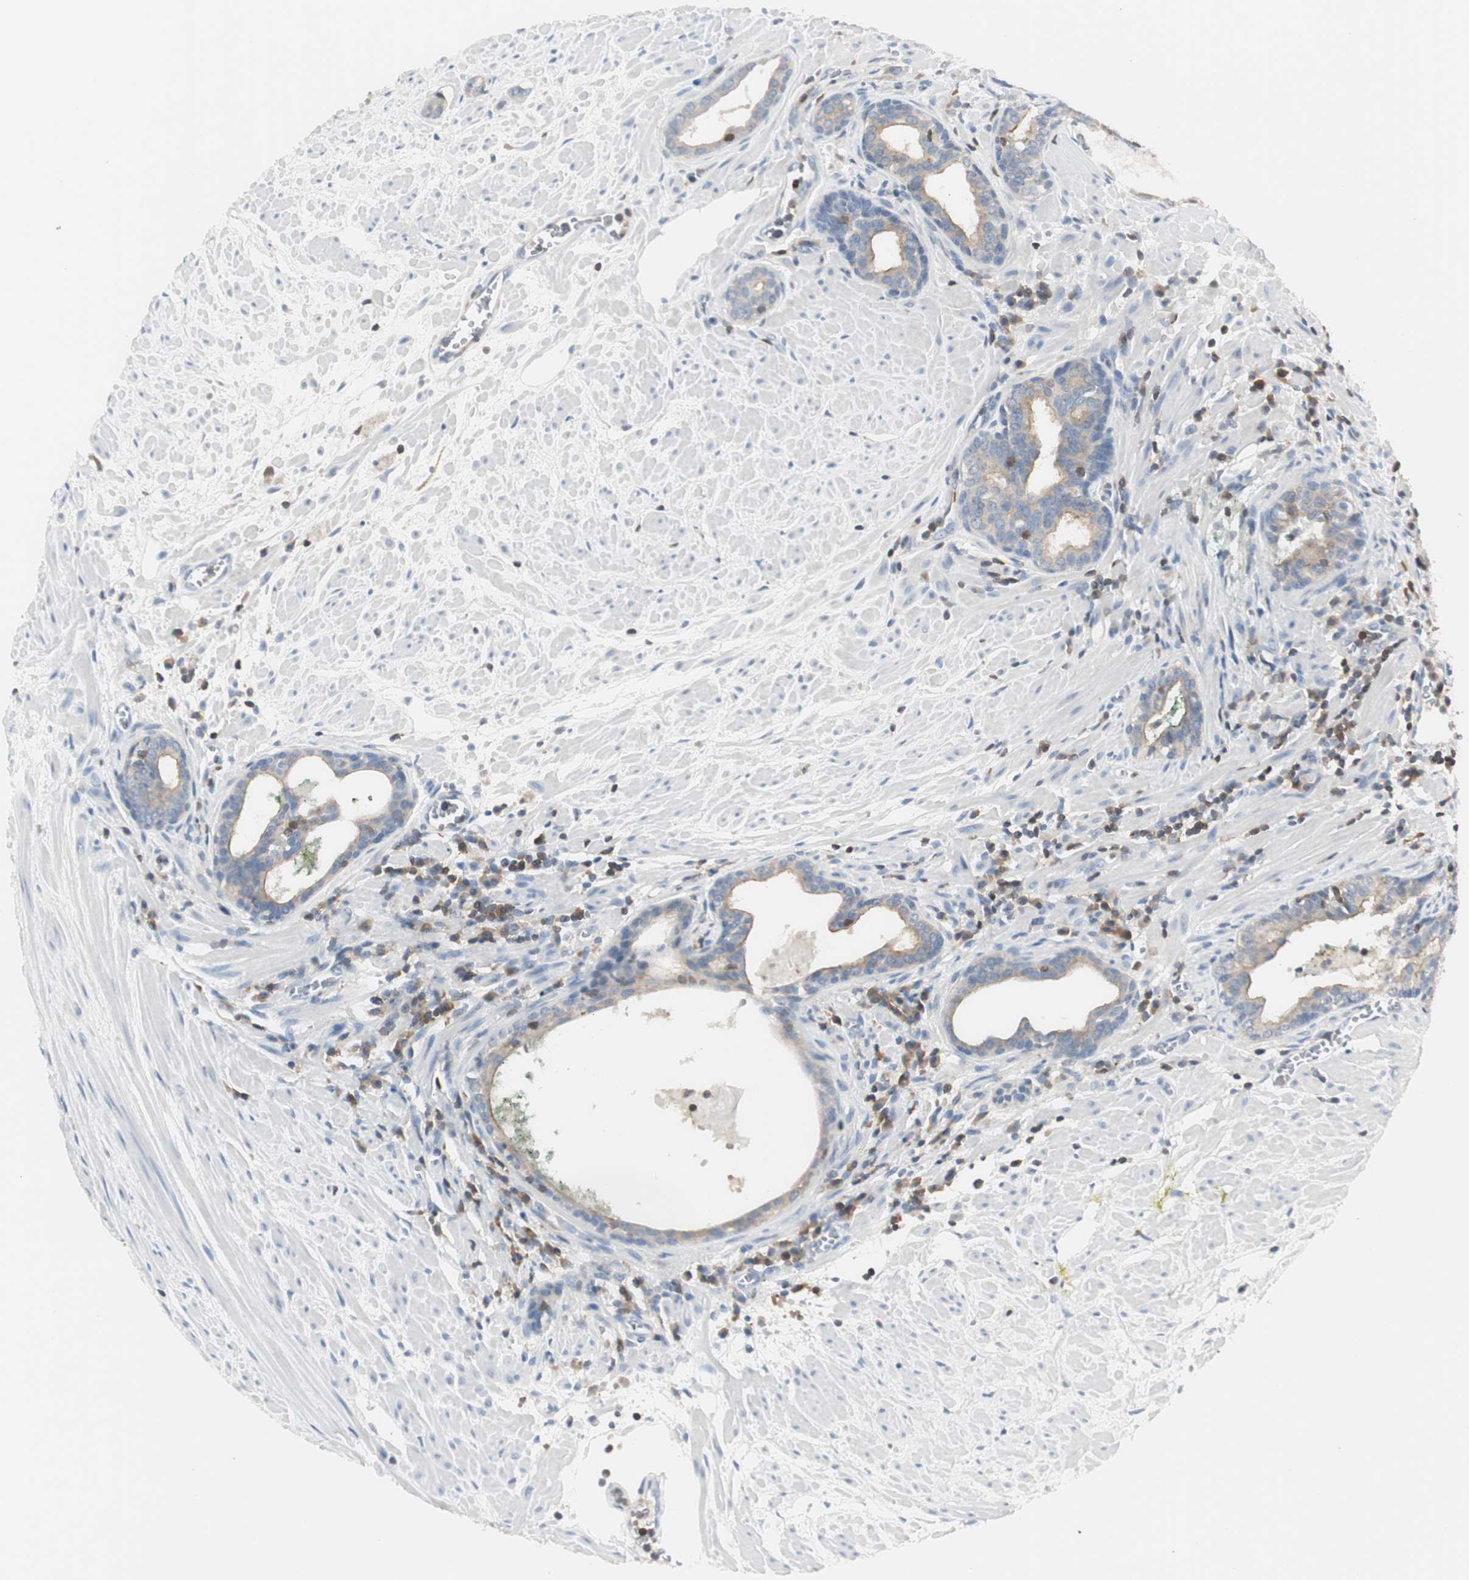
{"staining": {"intensity": "weak", "quantity": ">75%", "location": "cytoplasmic/membranous"}, "tissue": "prostate cancer", "cell_type": "Tumor cells", "image_type": "cancer", "snomed": [{"axis": "morphology", "description": "Adenocarcinoma, Low grade"}, {"axis": "topography", "description": "Prostate"}], "caption": "The photomicrograph reveals a brown stain indicating the presence of a protein in the cytoplasmic/membranous of tumor cells in prostate cancer.", "gene": "SLC9A3R1", "patient": {"sex": "male", "age": 57}}